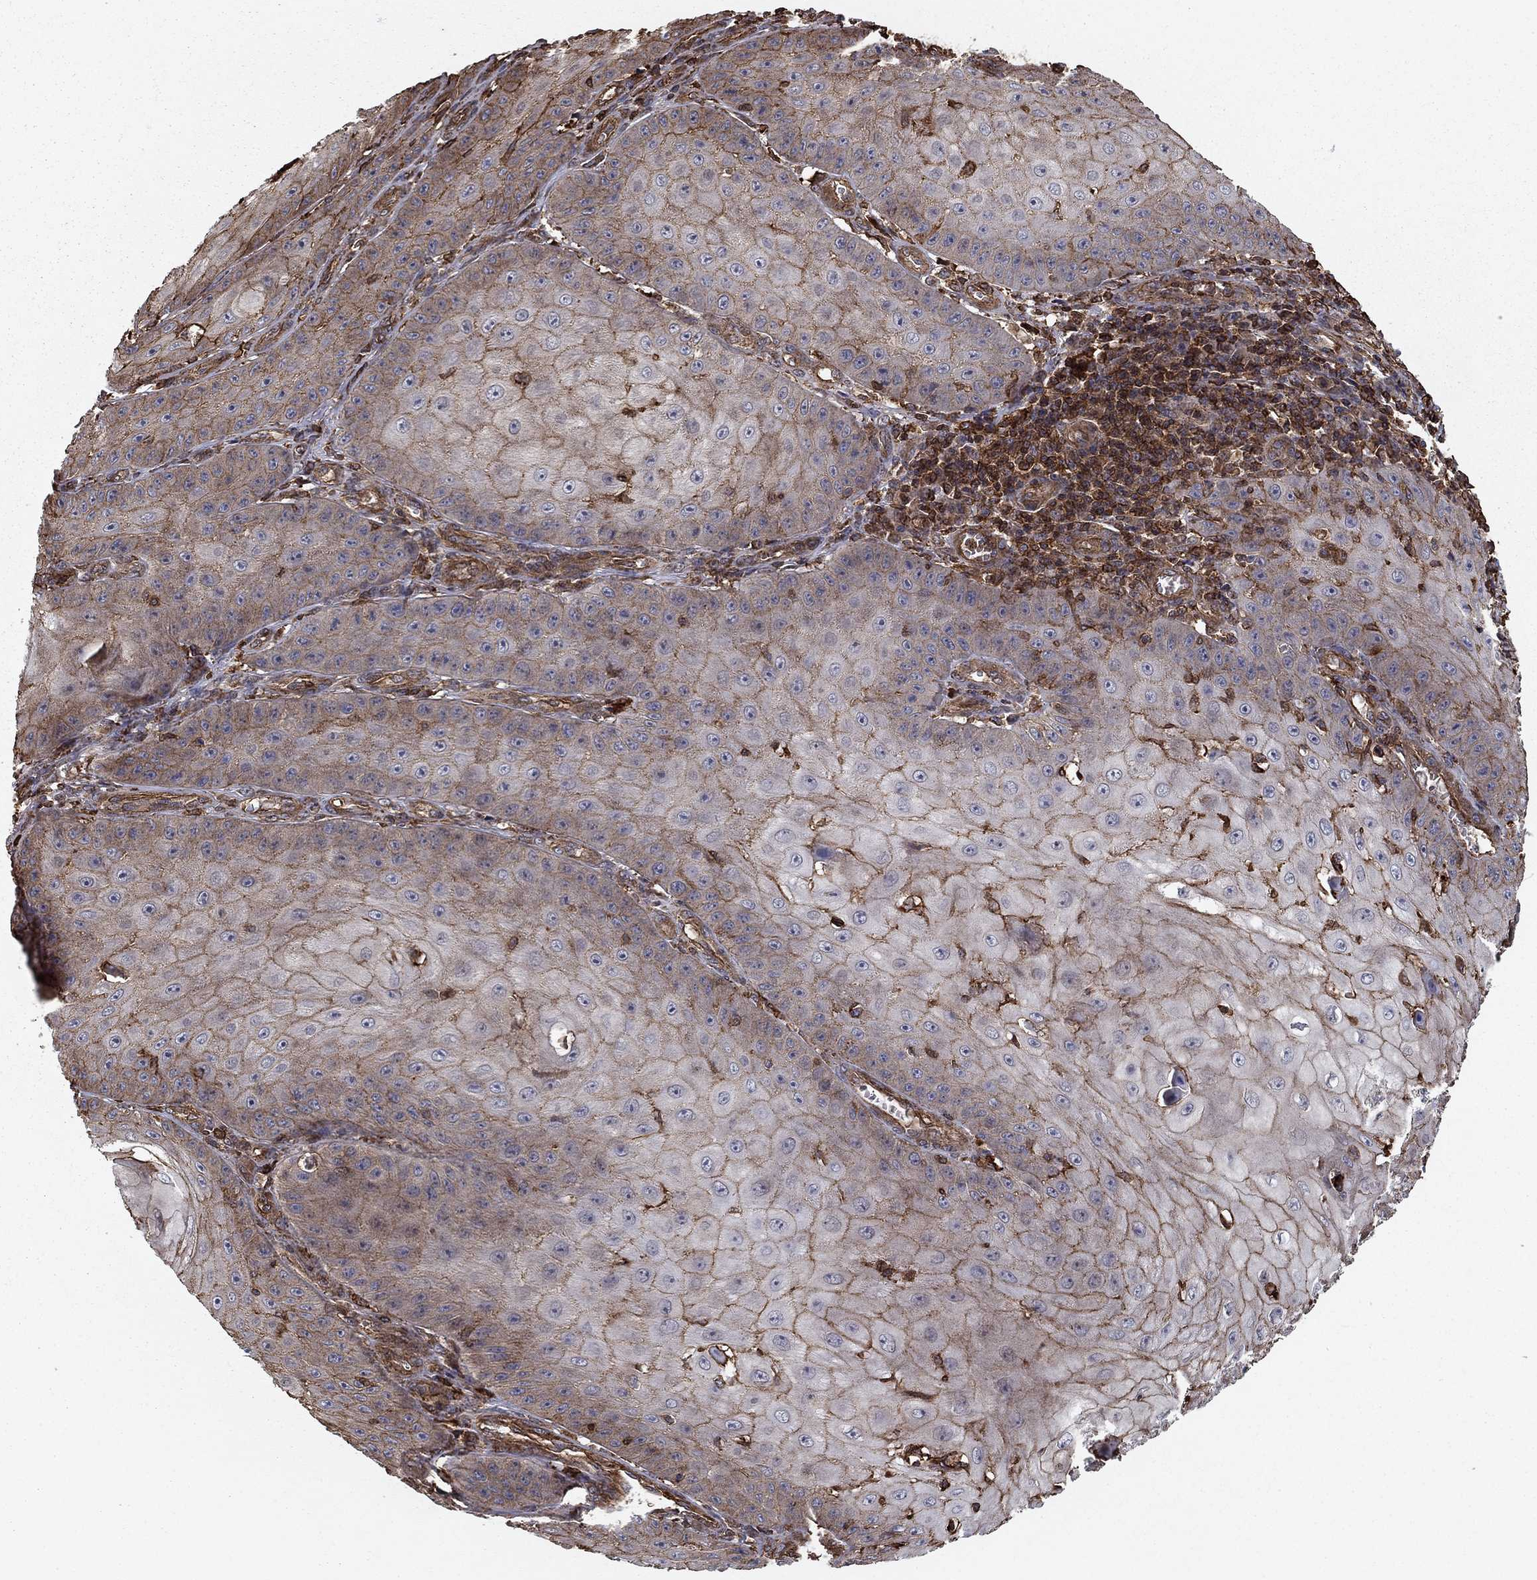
{"staining": {"intensity": "moderate", "quantity": "<25%", "location": "cytoplasmic/membranous"}, "tissue": "skin cancer", "cell_type": "Tumor cells", "image_type": "cancer", "snomed": [{"axis": "morphology", "description": "Squamous cell carcinoma, NOS"}, {"axis": "topography", "description": "Skin"}], "caption": "Immunohistochemistry (IHC) photomicrograph of neoplastic tissue: skin cancer (squamous cell carcinoma) stained using immunohistochemistry reveals low levels of moderate protein expression localized specifically in the cytoplasmic/membranous of tumor cells, appearing as a cytoplasmic/membranous brown color.", "gene": "HABP4", "patient": {"sex": "male", "age": 70}}